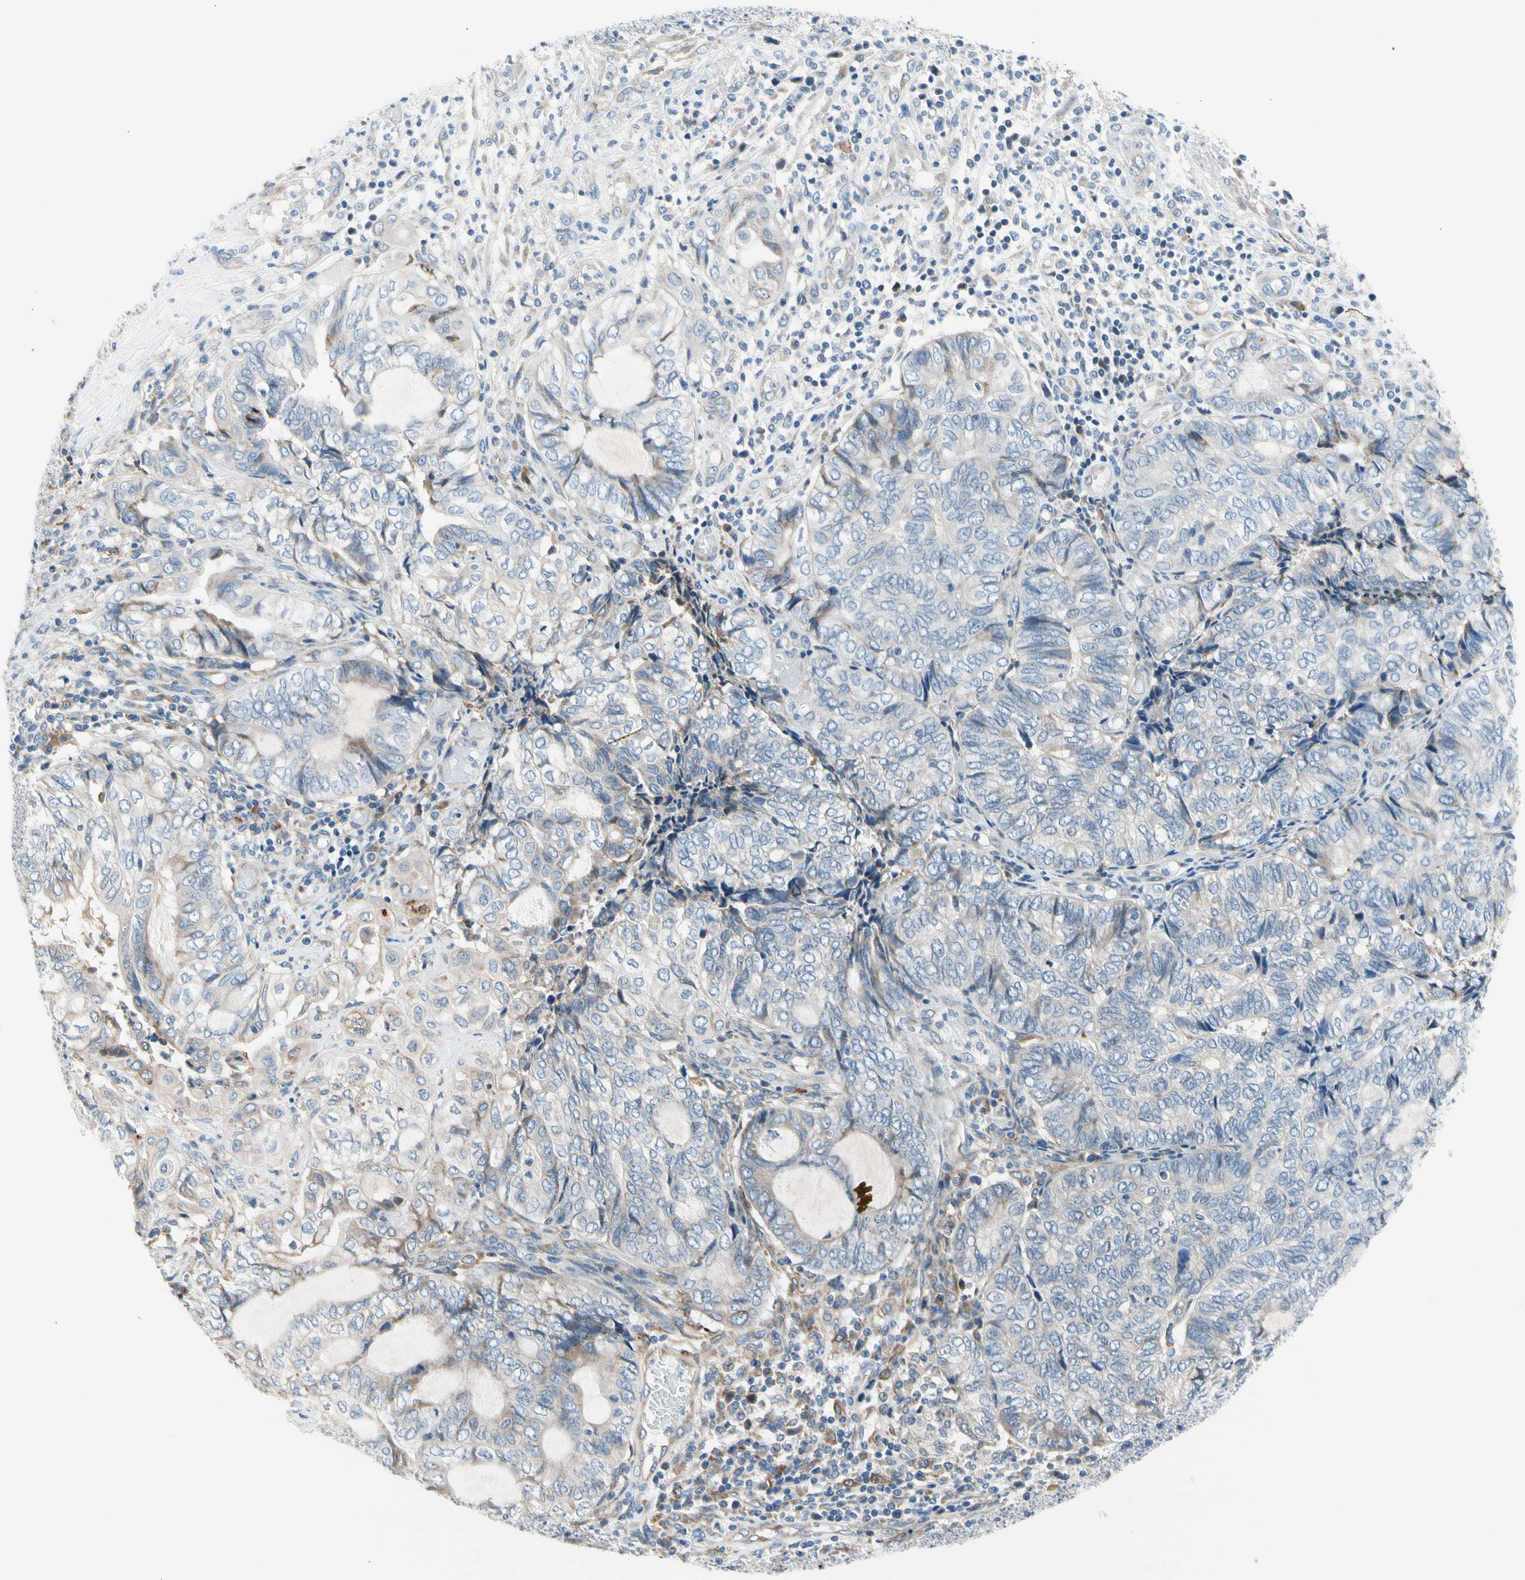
{"staining": {"intensity": "negative", "quantity": "none", "location": "none"}, "tissue": "endometrial cancer", "cell_type": "Tumor cells", "image_type": "cancer", "snomed": [{"axis": "morphology", "description": "Adenocarcinoma, NOS"}, {"axis": "topography", "description": "Uterus"}, {"axis": "topography", "description": "Endometrium"}], "caption": "The histopathology image reveals no significant positivity in tumor cells of endometrial cancer (adenocarcinoma).", "gene": "STXBP1", "patient": {"sex": "female", "age": 70}}